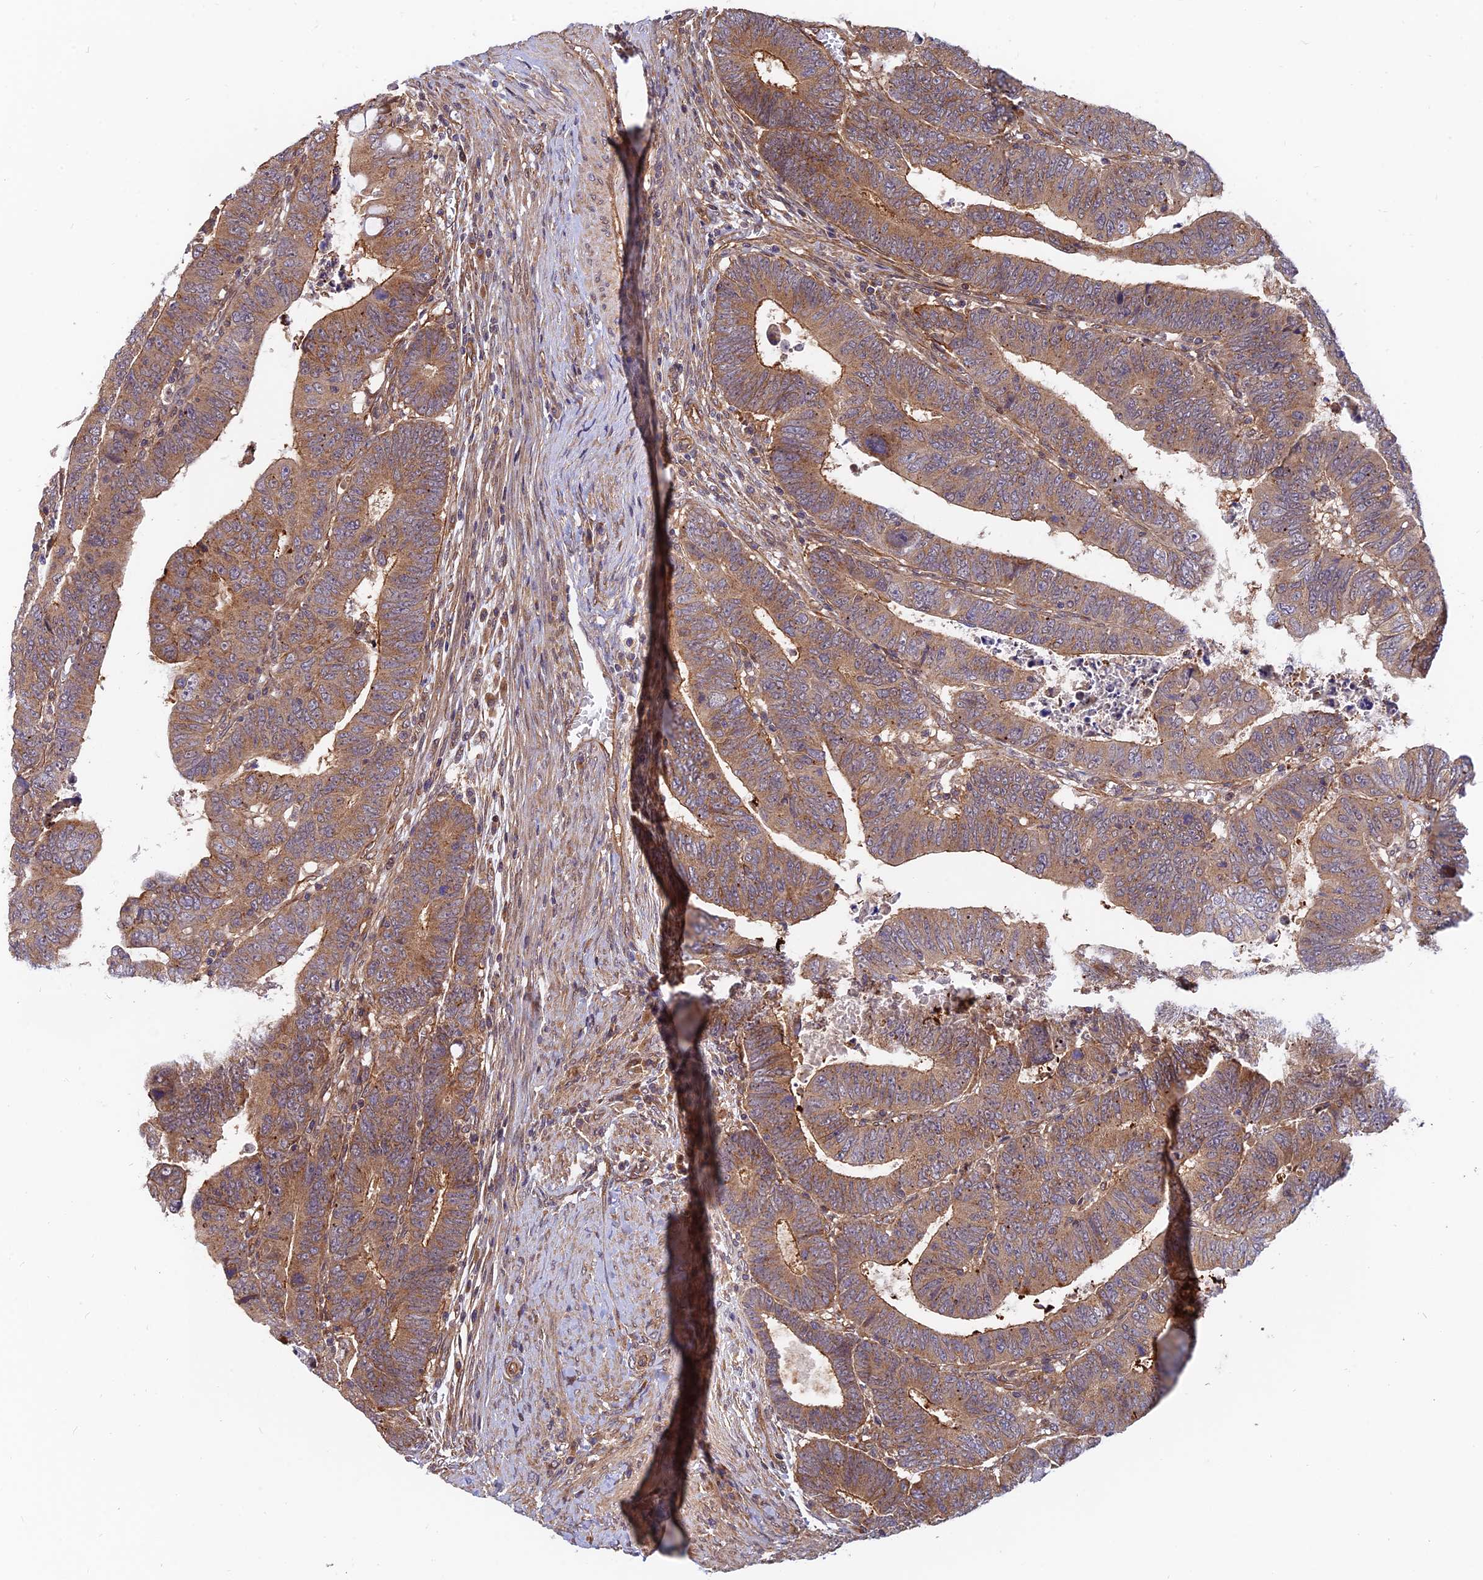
{"staining": {"intensity": "moderate", "quantity": ">75%", "location": "cytoplasmic/membranous"}, "tissue": "colorectal cancer", "cell_type": "Tumor cells", "image_type": "cancer", "snomed": [{"axis": "morphology", "description": "Normal tissue, NOS"}, {"axis": "morphology", "description": "Adenocarcinoma, NOS"}, {"axis": "topography", "description": "Rectum"}], "caption": "Protein expression by immunohistochemistry (IHC) displays moderate cytoplasmic/membranous positivity in approximately >75% of tumor cells in colorectal cancer. Nuclei are stained in blue.", "gene": "WDR41", "patient": {"sex": "female", "age": 65}}